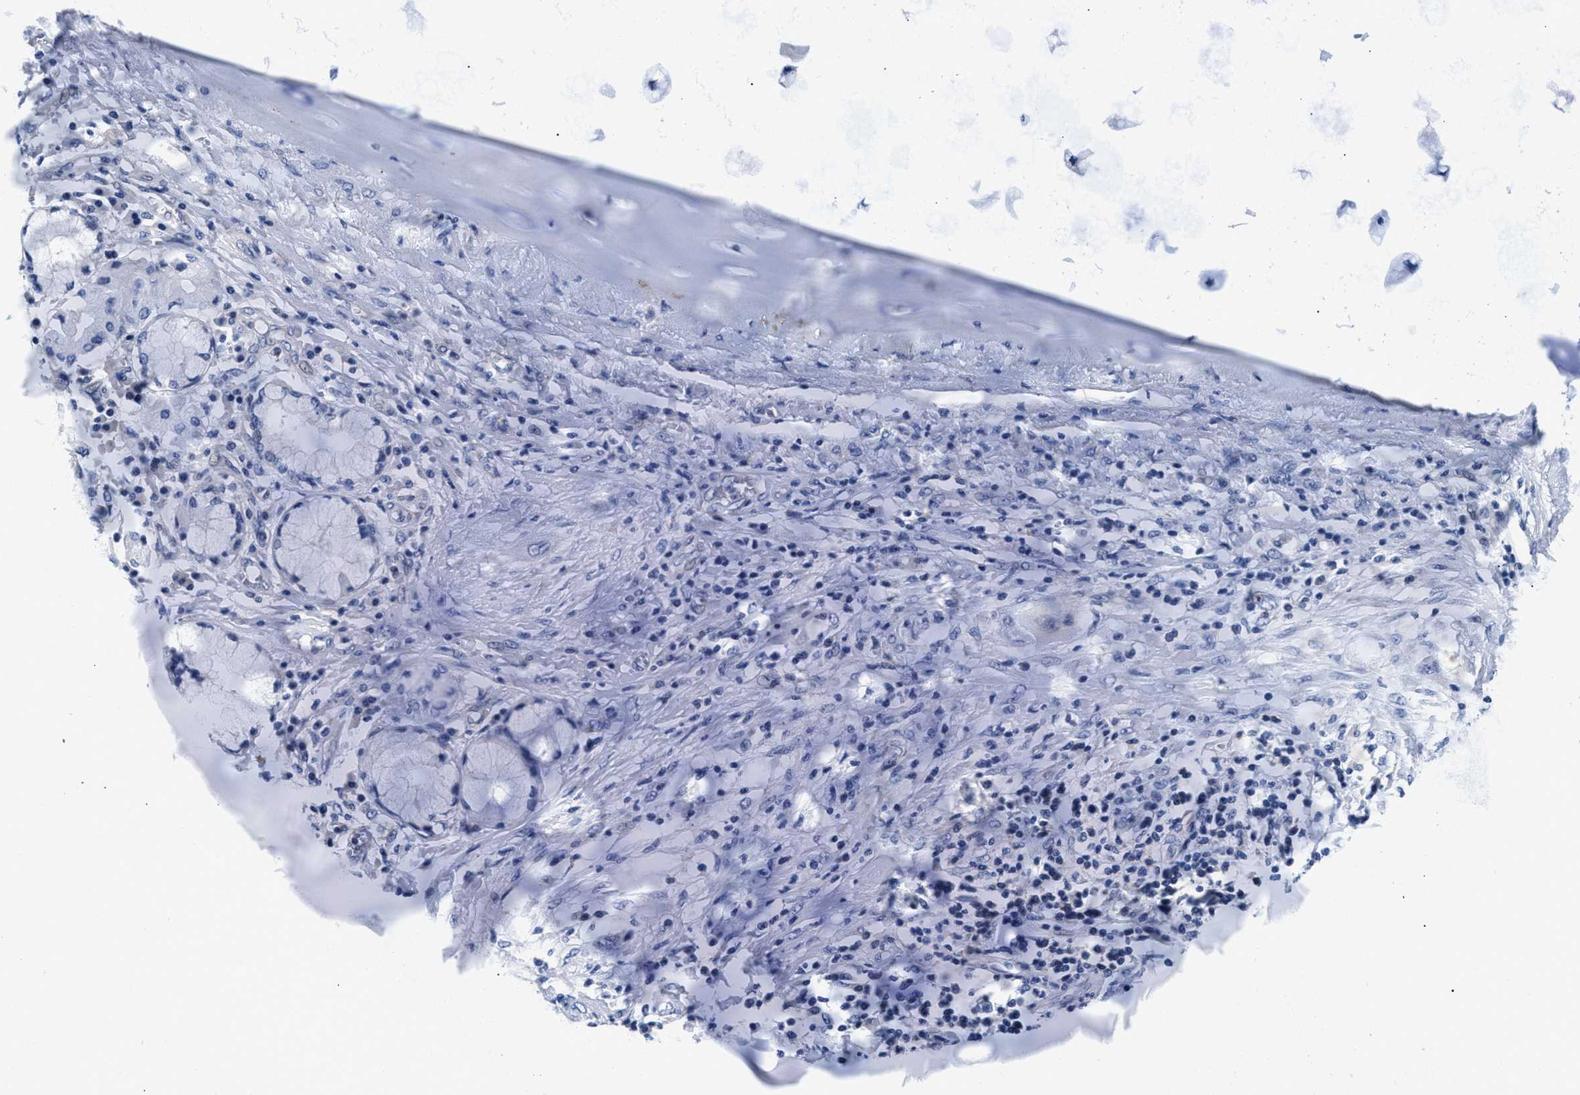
{"staining": {"intensity": "negative", "quantity": "none", "location": "none"}, "tissue": "lung cancer", "cell_type": "Tumor cells", "image_type": "cancer", "snomed": [{"axis": "morphology", "description": "Squamous cell carcinoma, NOS"}, {"axis": "topography", "description": "Lung"}], "caption": "Tumor cells show no significant protein positivity in lung cancer. Brightfield microscopy of immunohistochemistry (IHC) stained with DAB (3,3'-diaminobenzidine) (brown) and hematoxylin (blue), captured at high magnification.", "gene": "P2RY4", "patient": {"sex": "female", "age": 47}}